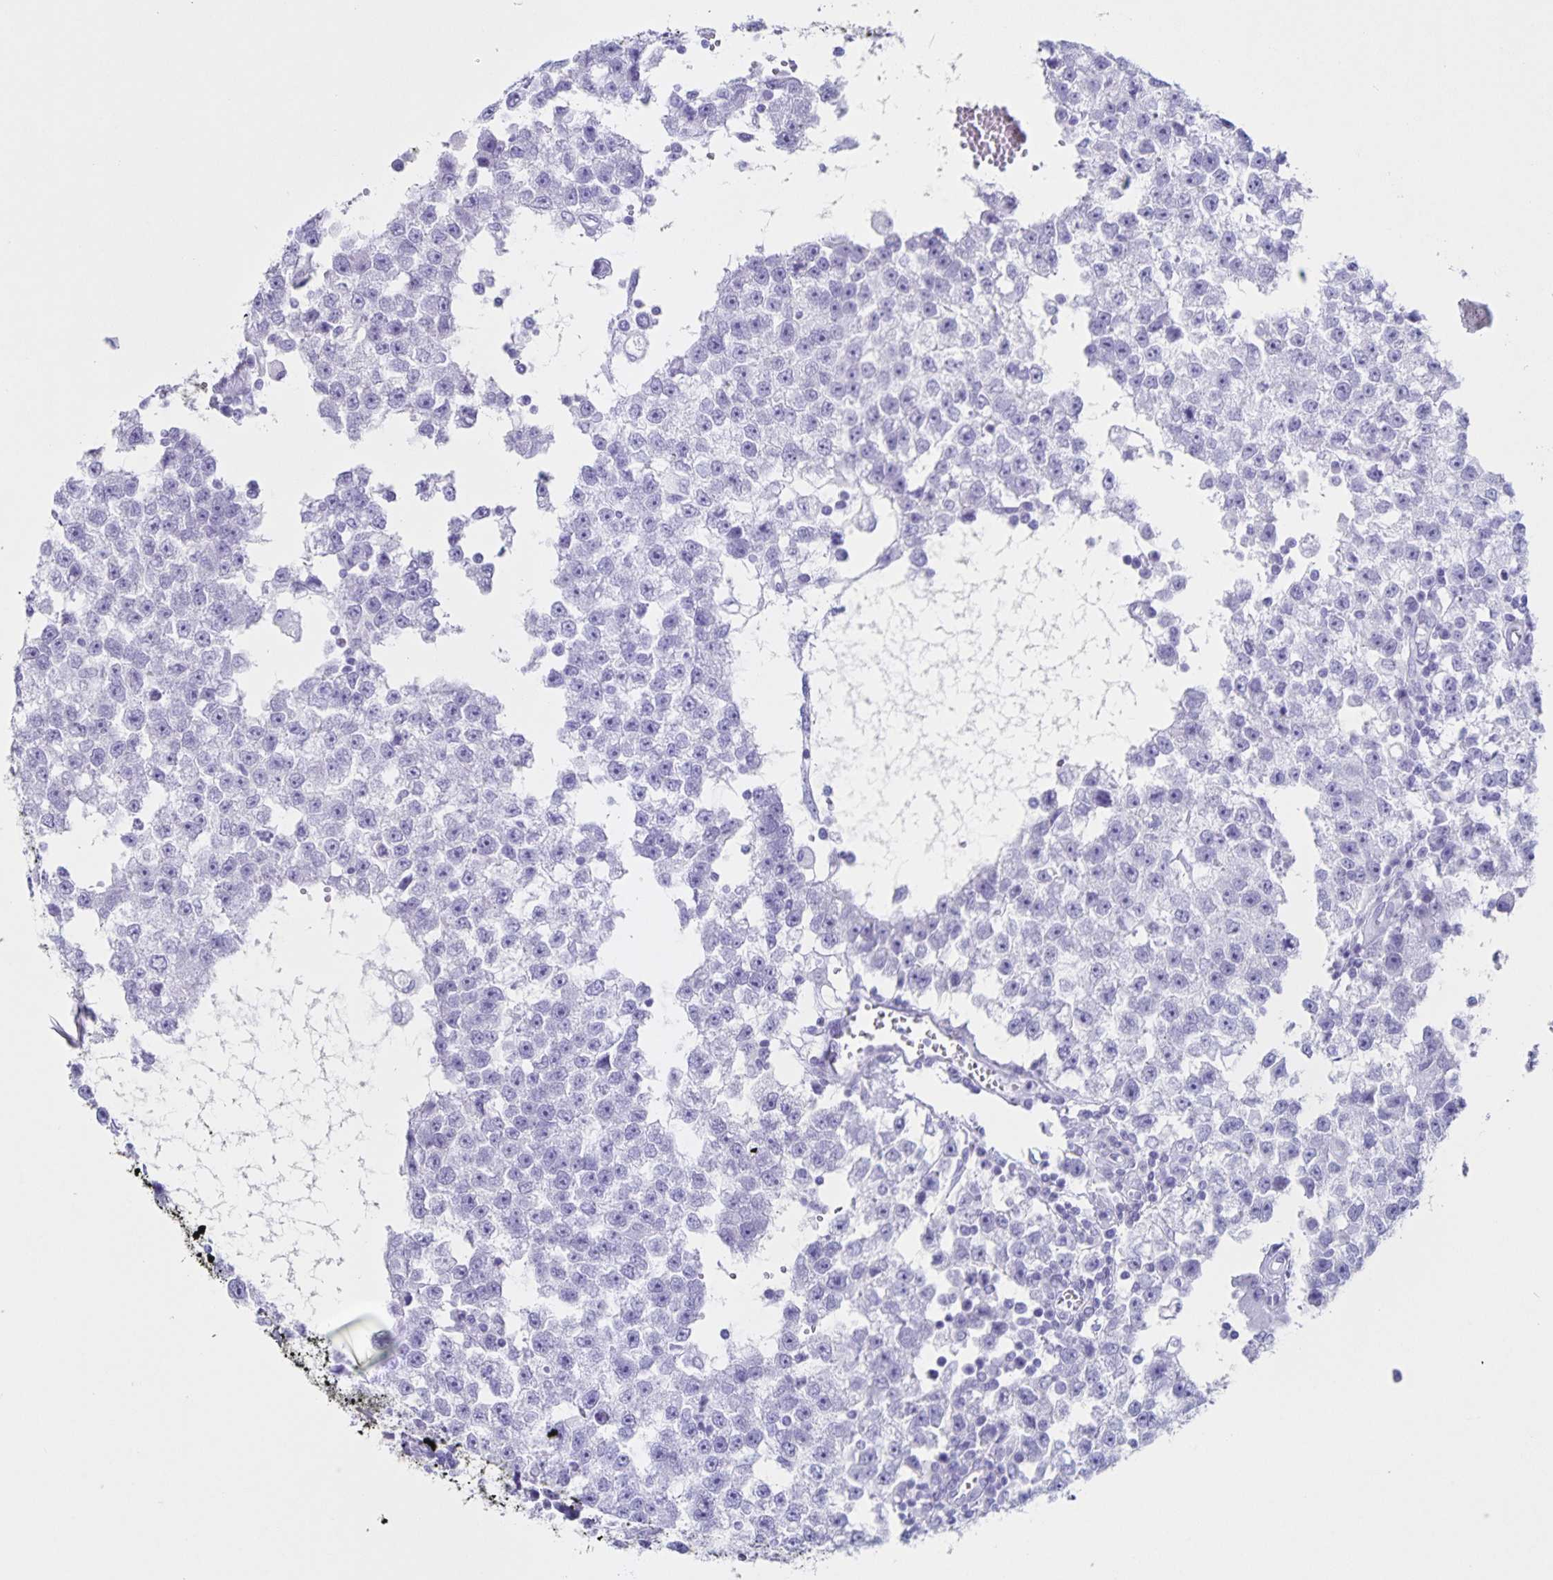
{"staining": {"intensity": "negative", "quantity": "none", "location": "none"}, "tissue": "testis cancer", "cell_type": "Tumor cells", "image_type": "cancer", "snomed": [{"axis": "morphology", "description": "Seminoma, NOS"}, {"axis": "topography", "description": "Testis"}], "caption": "A high-resolution photomicrograph shows IHC staining of seminoma (testis), which shows no significant staining in tumor cells. (Stains: DAB IHC with hematoxylin counter stain, Microscopy: brightfield microscopy at high magnification).", "gene": "C12orf56", "patient": {"sex": "male", "age": 34}}